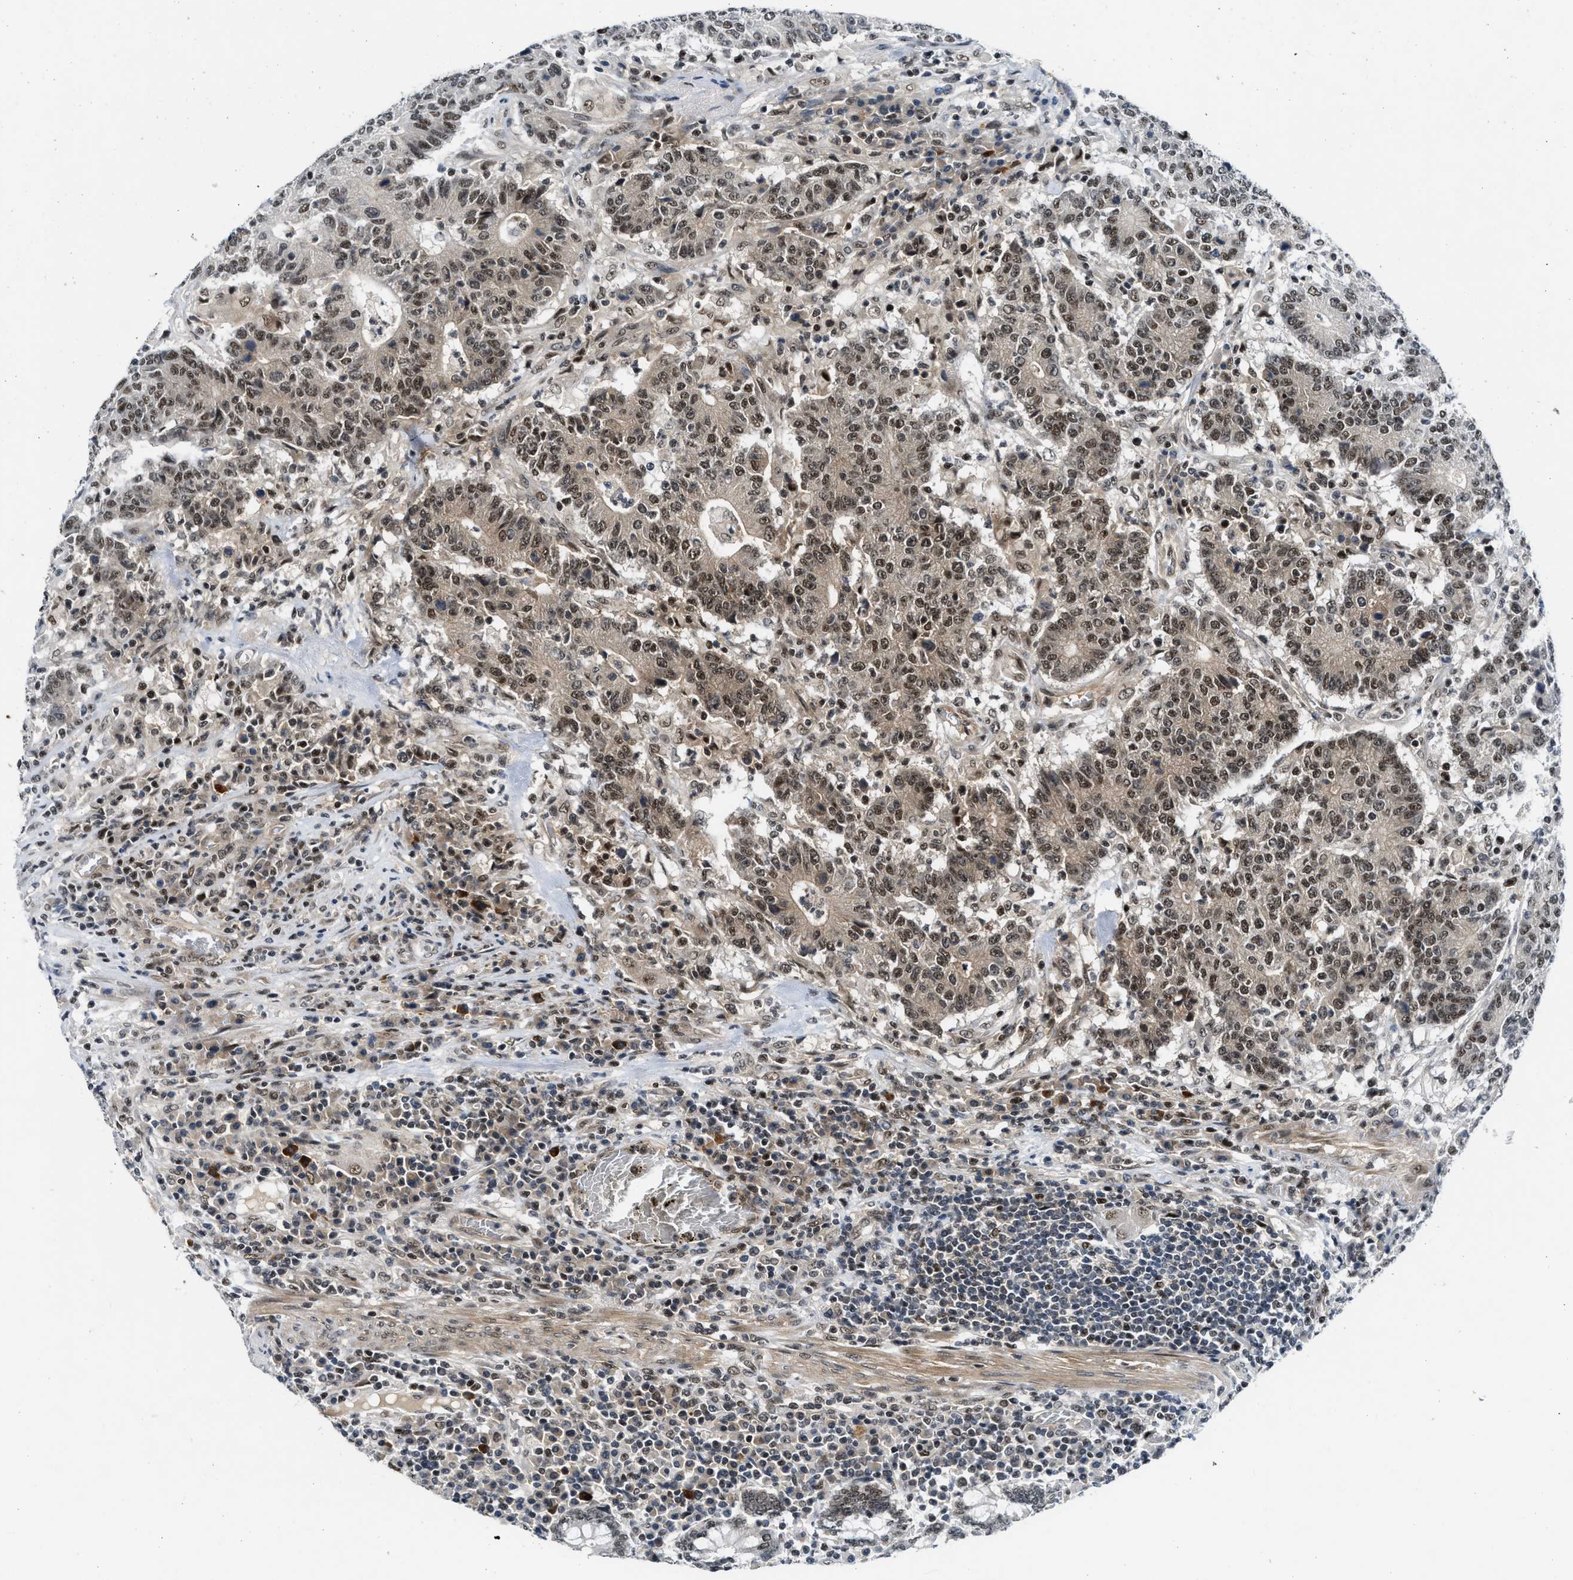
{"staining": {"intensity": "moderate", "quantity": ">75%", "location": "cytoplasmic/membranous,nuclear"}, "tissue": "colorectal cancer", "cell_type": "Tumor cells", "image_type": "cancer", "snomed": [{"axis": "morphology", "description": "Normal tissue, NOS"}, {"axis": "morphology", "description": "Adenocarcinoma, NOS"}, {"axis": "topography", "description": "Colon"}], "caption": "An image showing moderate cytoplasmic/membranous and nuclear expression in about >75% of tumor cells in colorectal cancer (adenocarcinoma), as visualized by brown immunohistochemical staining.", "gene": "NCOA1", "patient": {"sex": "female", "age": 75}}